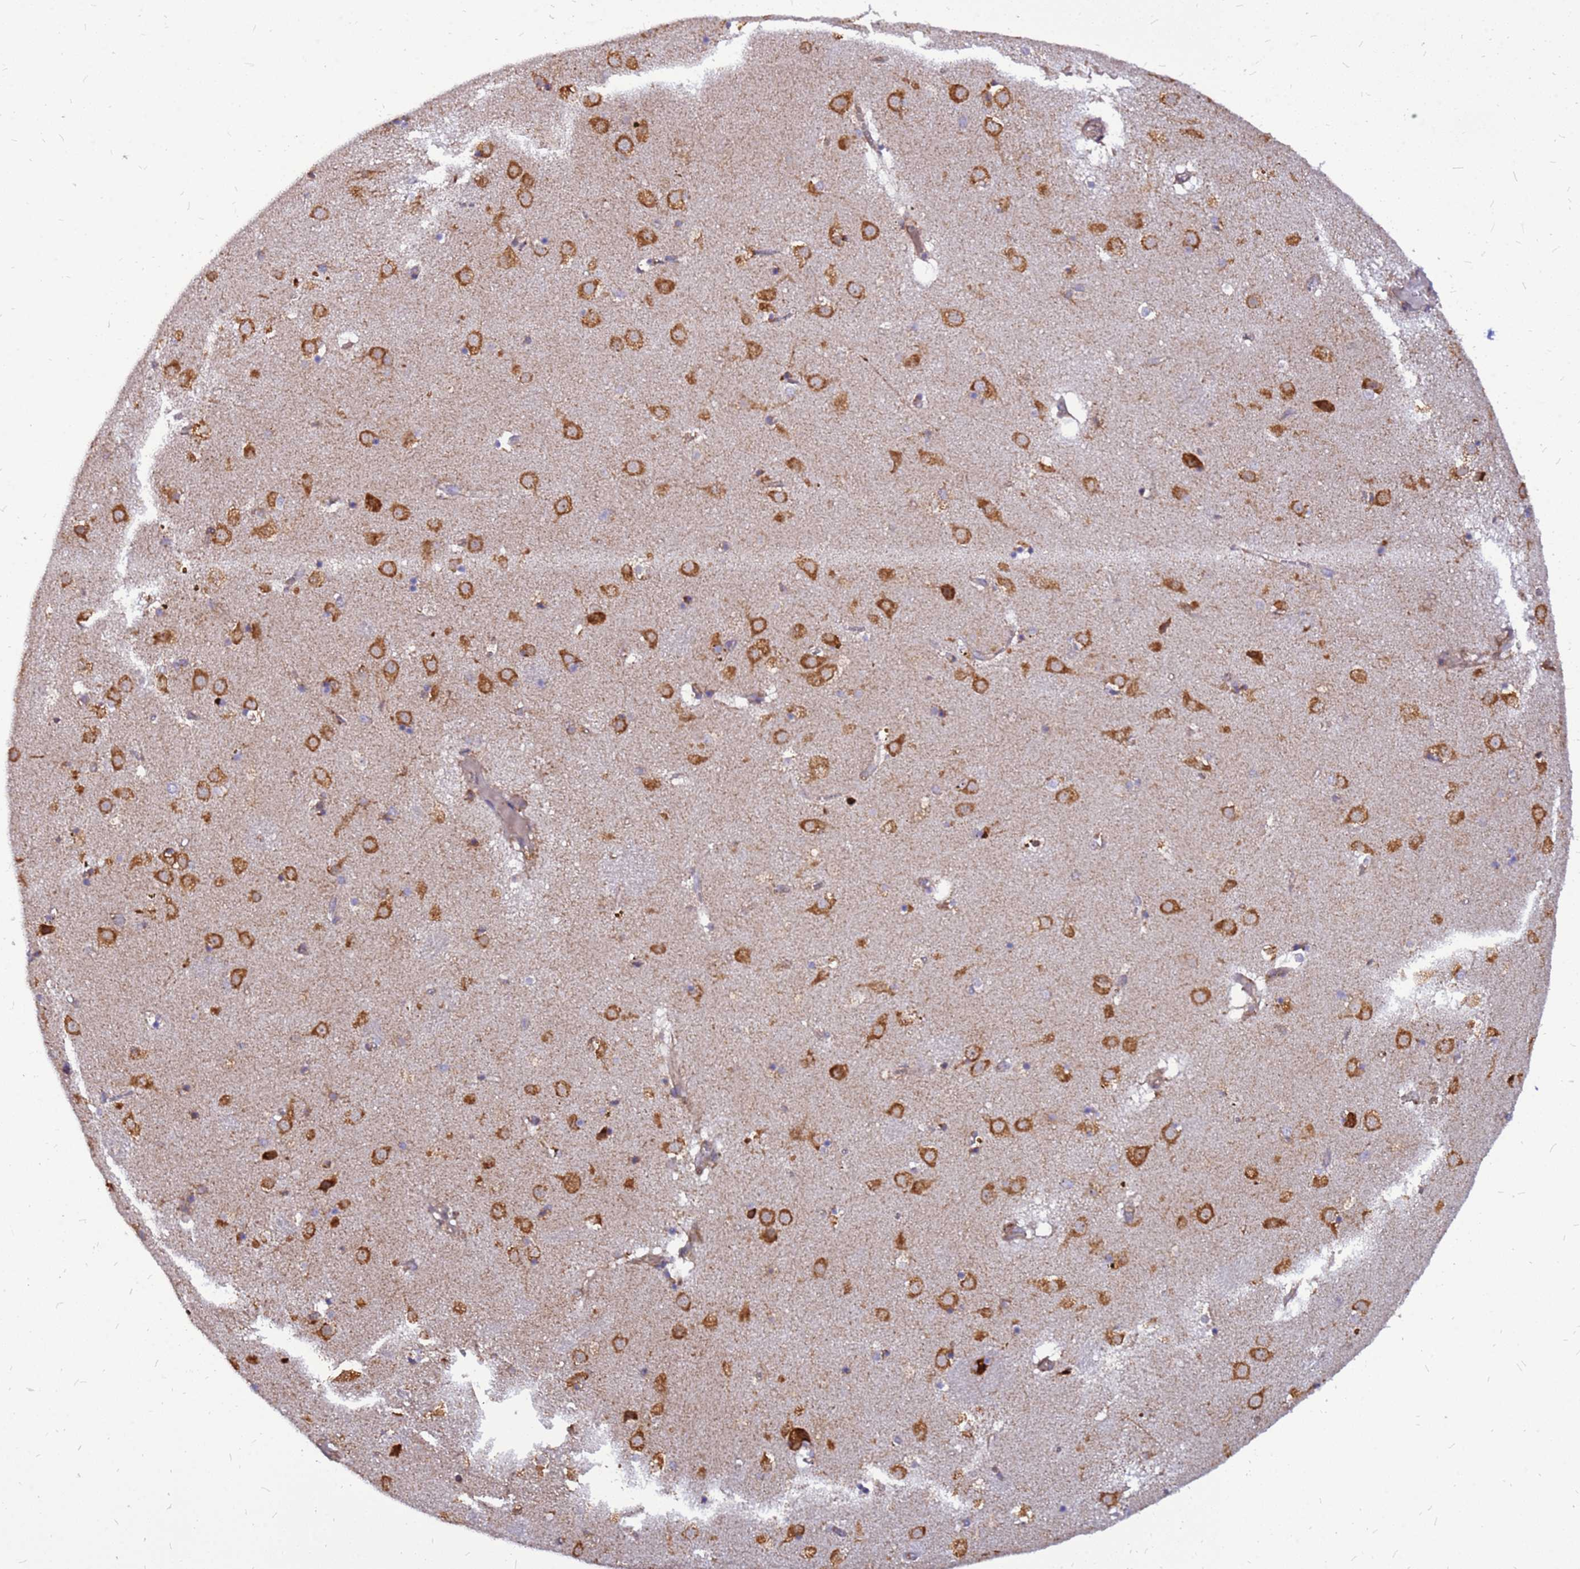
{"staining": {"intensity": "moderate", "quantity": "25%-75%", "location": "cytoplasmic/membranous"}, "tissue": "caudate", "cell_type": "Glial cells", "image_type": "normal", "snomed": [{"axis": "morphology", "description": "Normal tissue, NOS"}, {"axis": "topography", "description": "Lateral ventricle wall"}], "caption": "This is an image of immunohistochemistry staining of benign caudate, which shows moderate positivity in the cytoplasmic/membranous of glial cells.", "gene": "RPL8", "patient": {"sex": "male", "age": 70}}